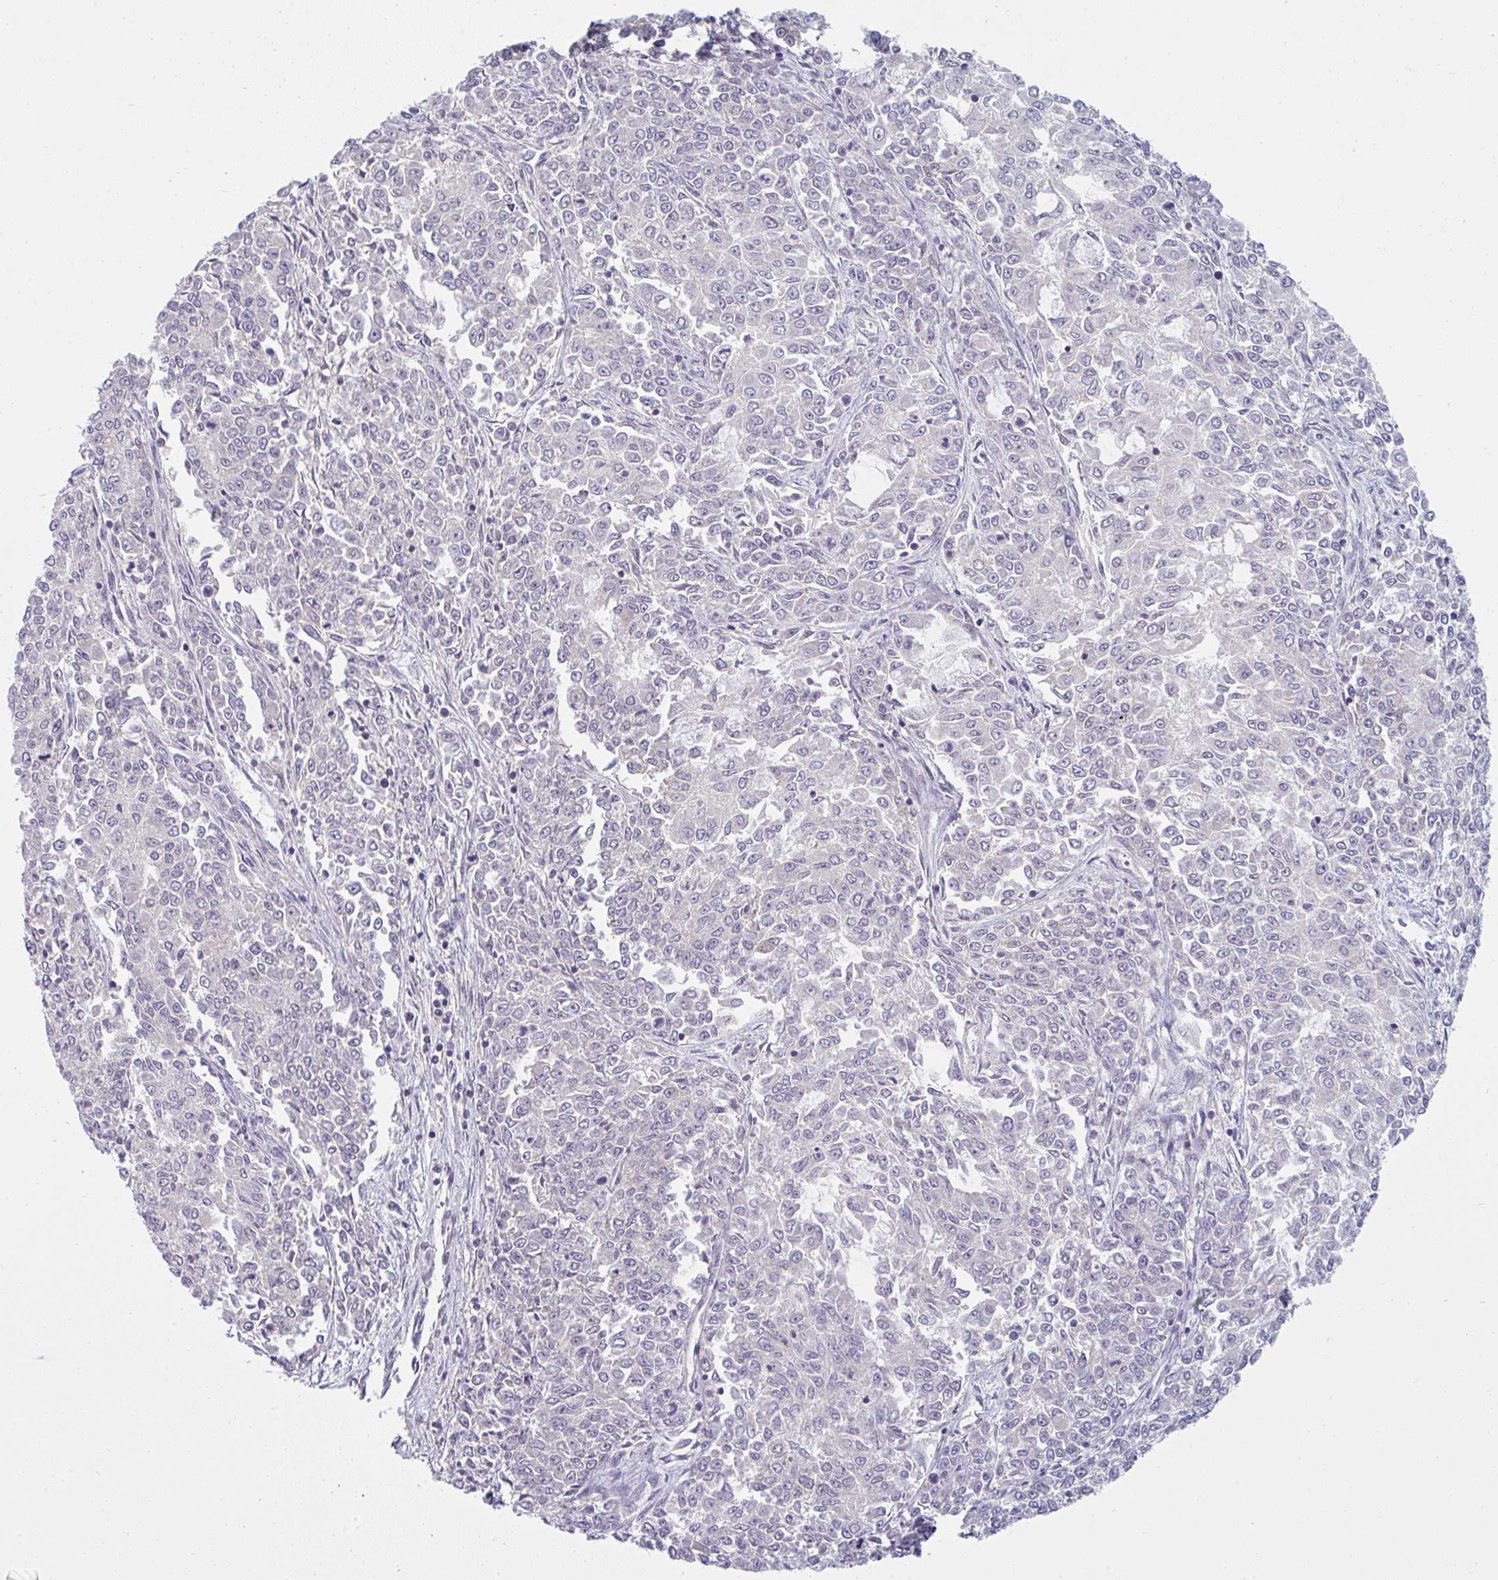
{"staining": {"intensity": "negative", "quantity": "none", "location": "none"}, "tissue": "endometrial cancer", "cell_type": "Tumor cells", "image_type": "cancer", "snomed": [{"axis": "morphology", "description": "Adenocarcinoma, NOS"}, {"axis": "topography", "description": "Endometrium"}], "caption": "Tumor cells show no significant staining in endometrial cancer.", "gene": "PPFIA4", "patient": {"sex": "female", "age": 50}}